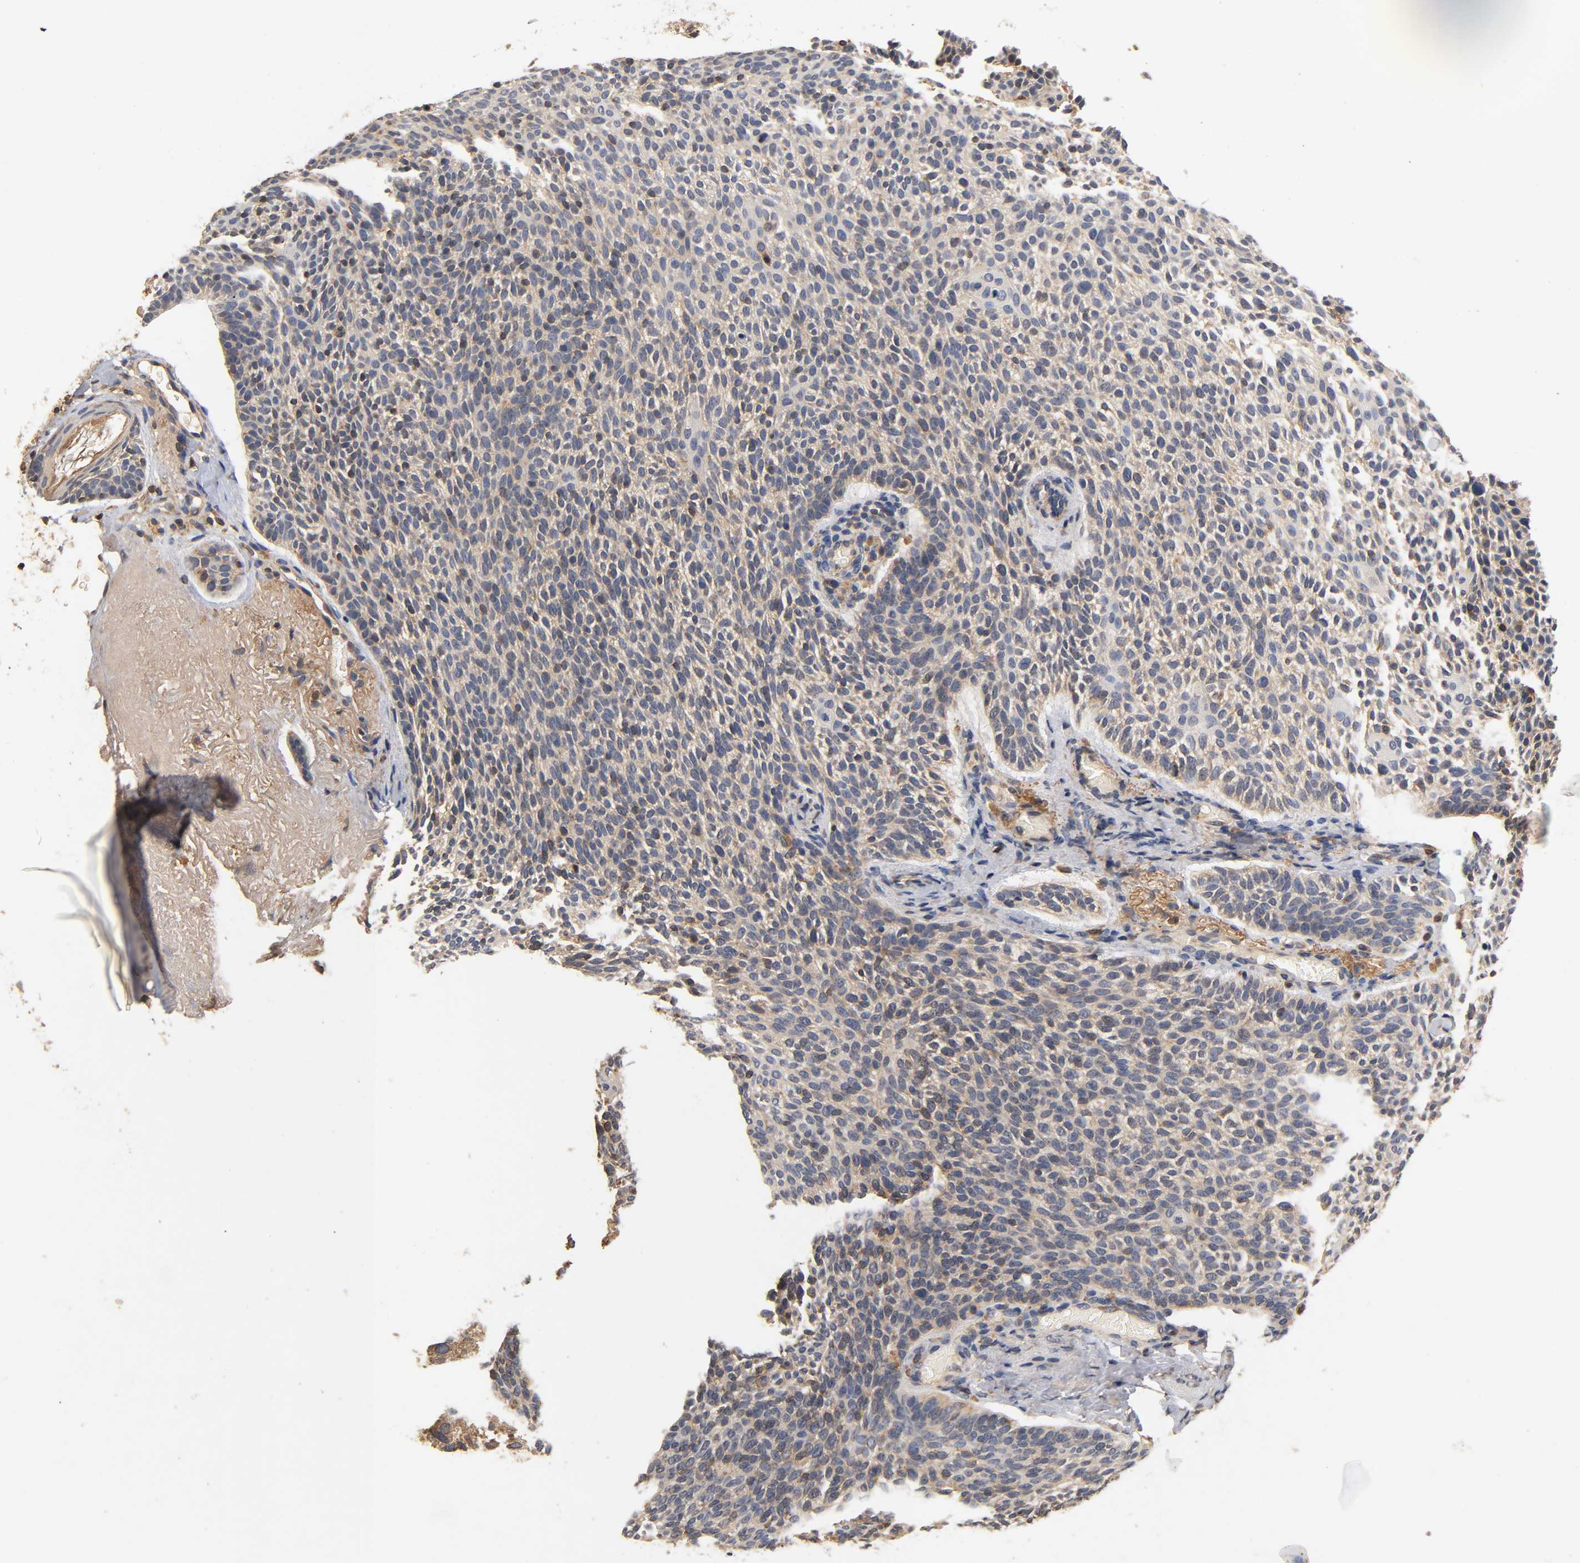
{"staining": {"intensity": "weak", "quantity": "25%-75%", "location": "cytoplasmic/membranous"}, "tissue": "skin cancer", "cell_type": "Tumor cells", "image_type": "cancer", "snomed": [{"axis": "morphology", "description": "Normal tissue, NOS"}, {"axis": "morphology", "description": "Basal cell carcinoma"}, {"axis": "topography", "description": "Skin"}], "caption": "DAB (3,3'-diaminobenzidine) immunohistochemical staining of basal cell carcinoma (skin) displays weak cytoplasmic/membranous protein staining in approximately 25%-75% of tumor cells. The staining was performed using DAB (3,3'-diaminobenzidine) to visualize the protein expression in brown, while the nuclei were stained in blue with hematoxylin (Magnification: 20x).", "gene": "SCAP", "patient": {"sex": "female", "age": 70}}